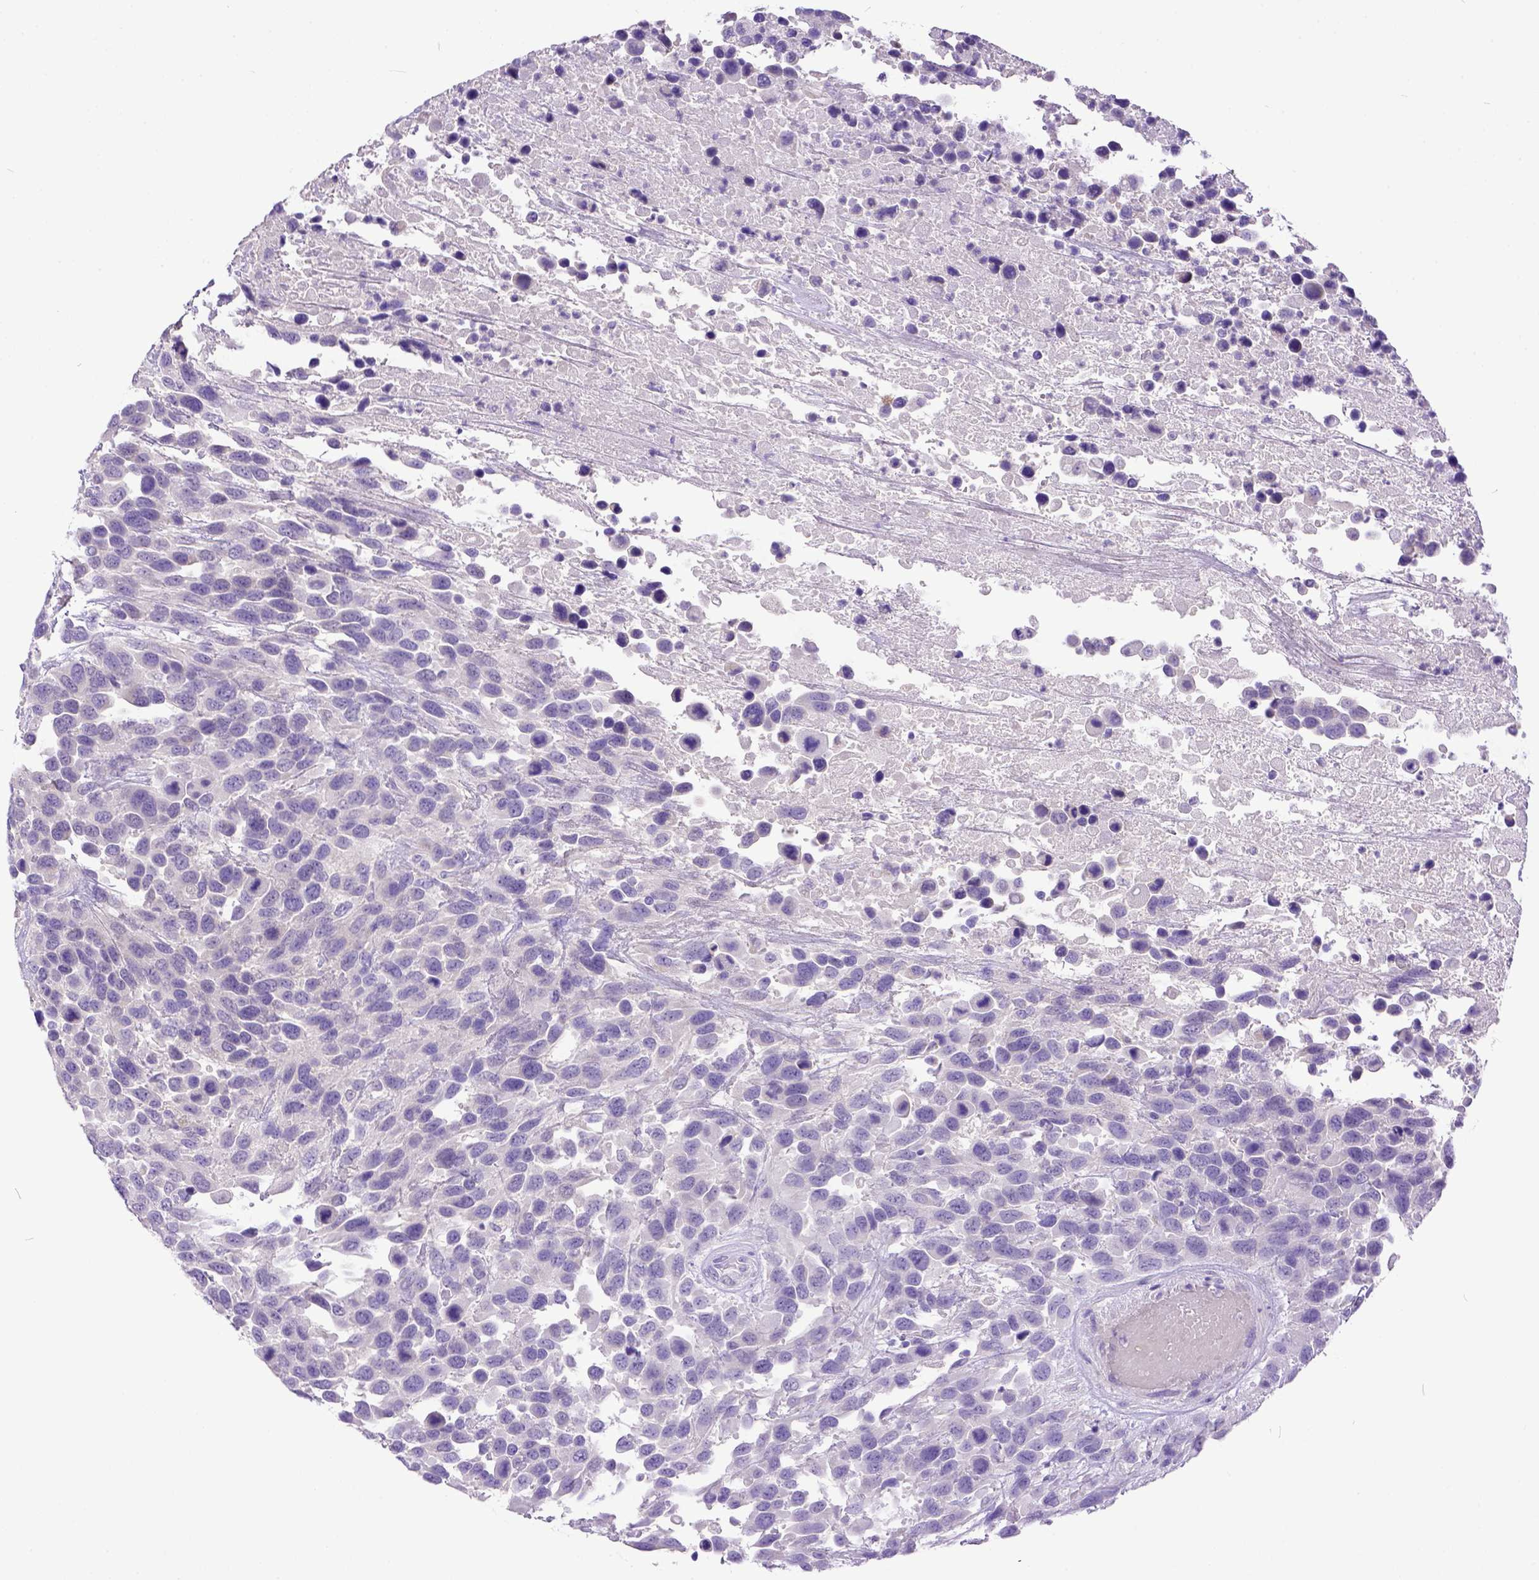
{"staining": {"intensity": "negative", "quantity": "none", "location": "none"}, "tissue": "urothelial cancer", "cell_type": "Tumor cells", "image_type": "cancer", "snomed": [{"axis": "morphology", "description": "Urothelial carcinoma, High grade"}, {"axis": "topography", "description": "Urinary bladder"}], "caption": "Immunohistochemistry (IHC) histopathology image of urothelial carcinoma (high-grade) stained for a protein (brown), which reveals no staining in tumor cells.", "gene": "KIT", "patient": {"sex": "female", "age": 70}}